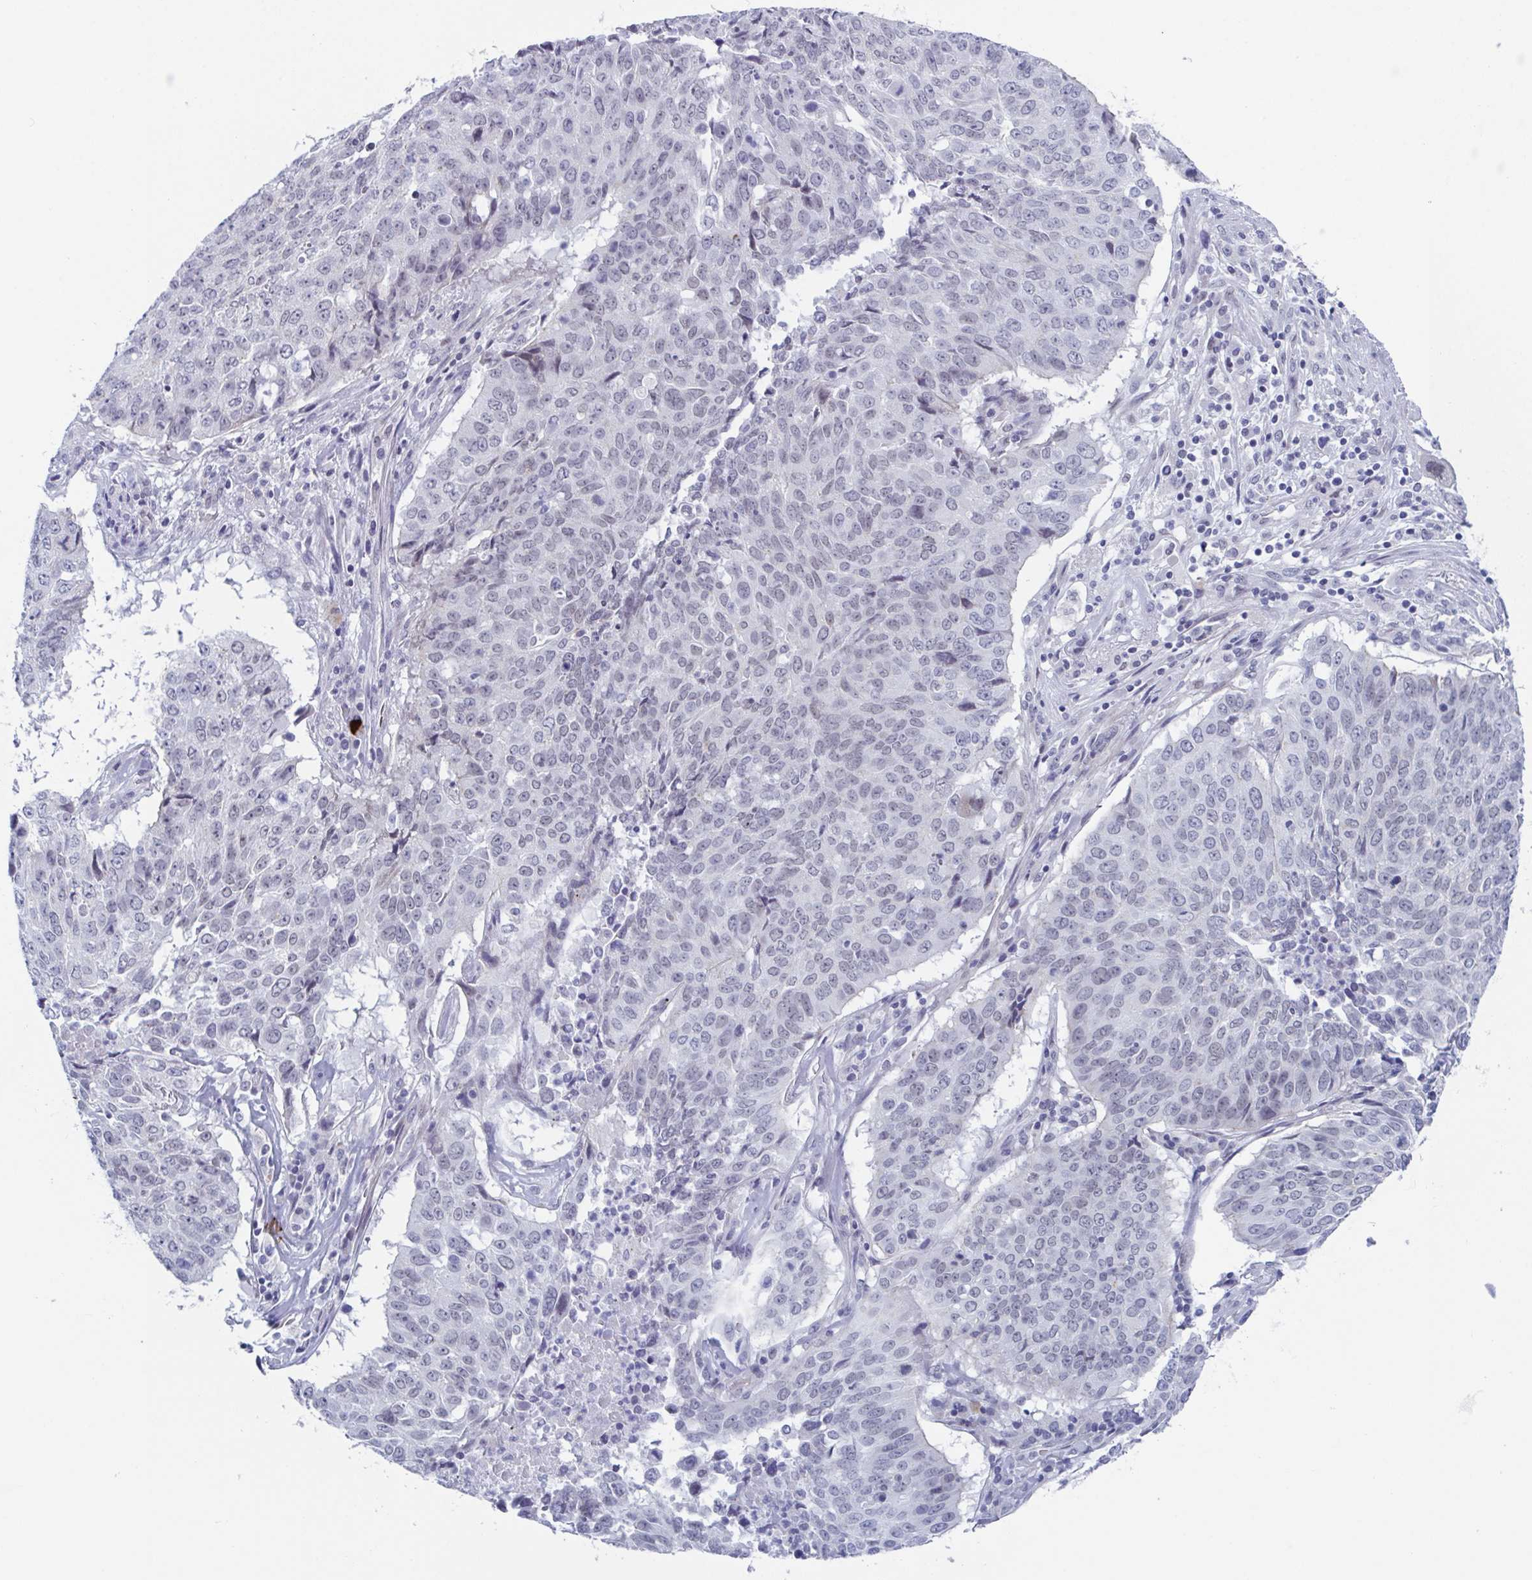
{"staining": {"intensity": "negative", "quantity": "none", "location": "none"}, "tissue": "lung cancer", "cell_type": "Tumor cells", "image_type": "cancer", "snomed": [{"axis": "morphology", "description": "Normal tissue, NOS"}, {"axis": "morphology", "description": "Squamous cell carcinoma, NOS"}, {"axis": "topography", "description": "Bronchus"}, {"axis": "topography", "description": "Lung"}], "caption": "An image of squamous cell carcinoma (lung) stained for a protein demonstrates no brown staining in tumor cells.", "gene": "ZFP64", "patient": {"sex": "male", "age": 64}}